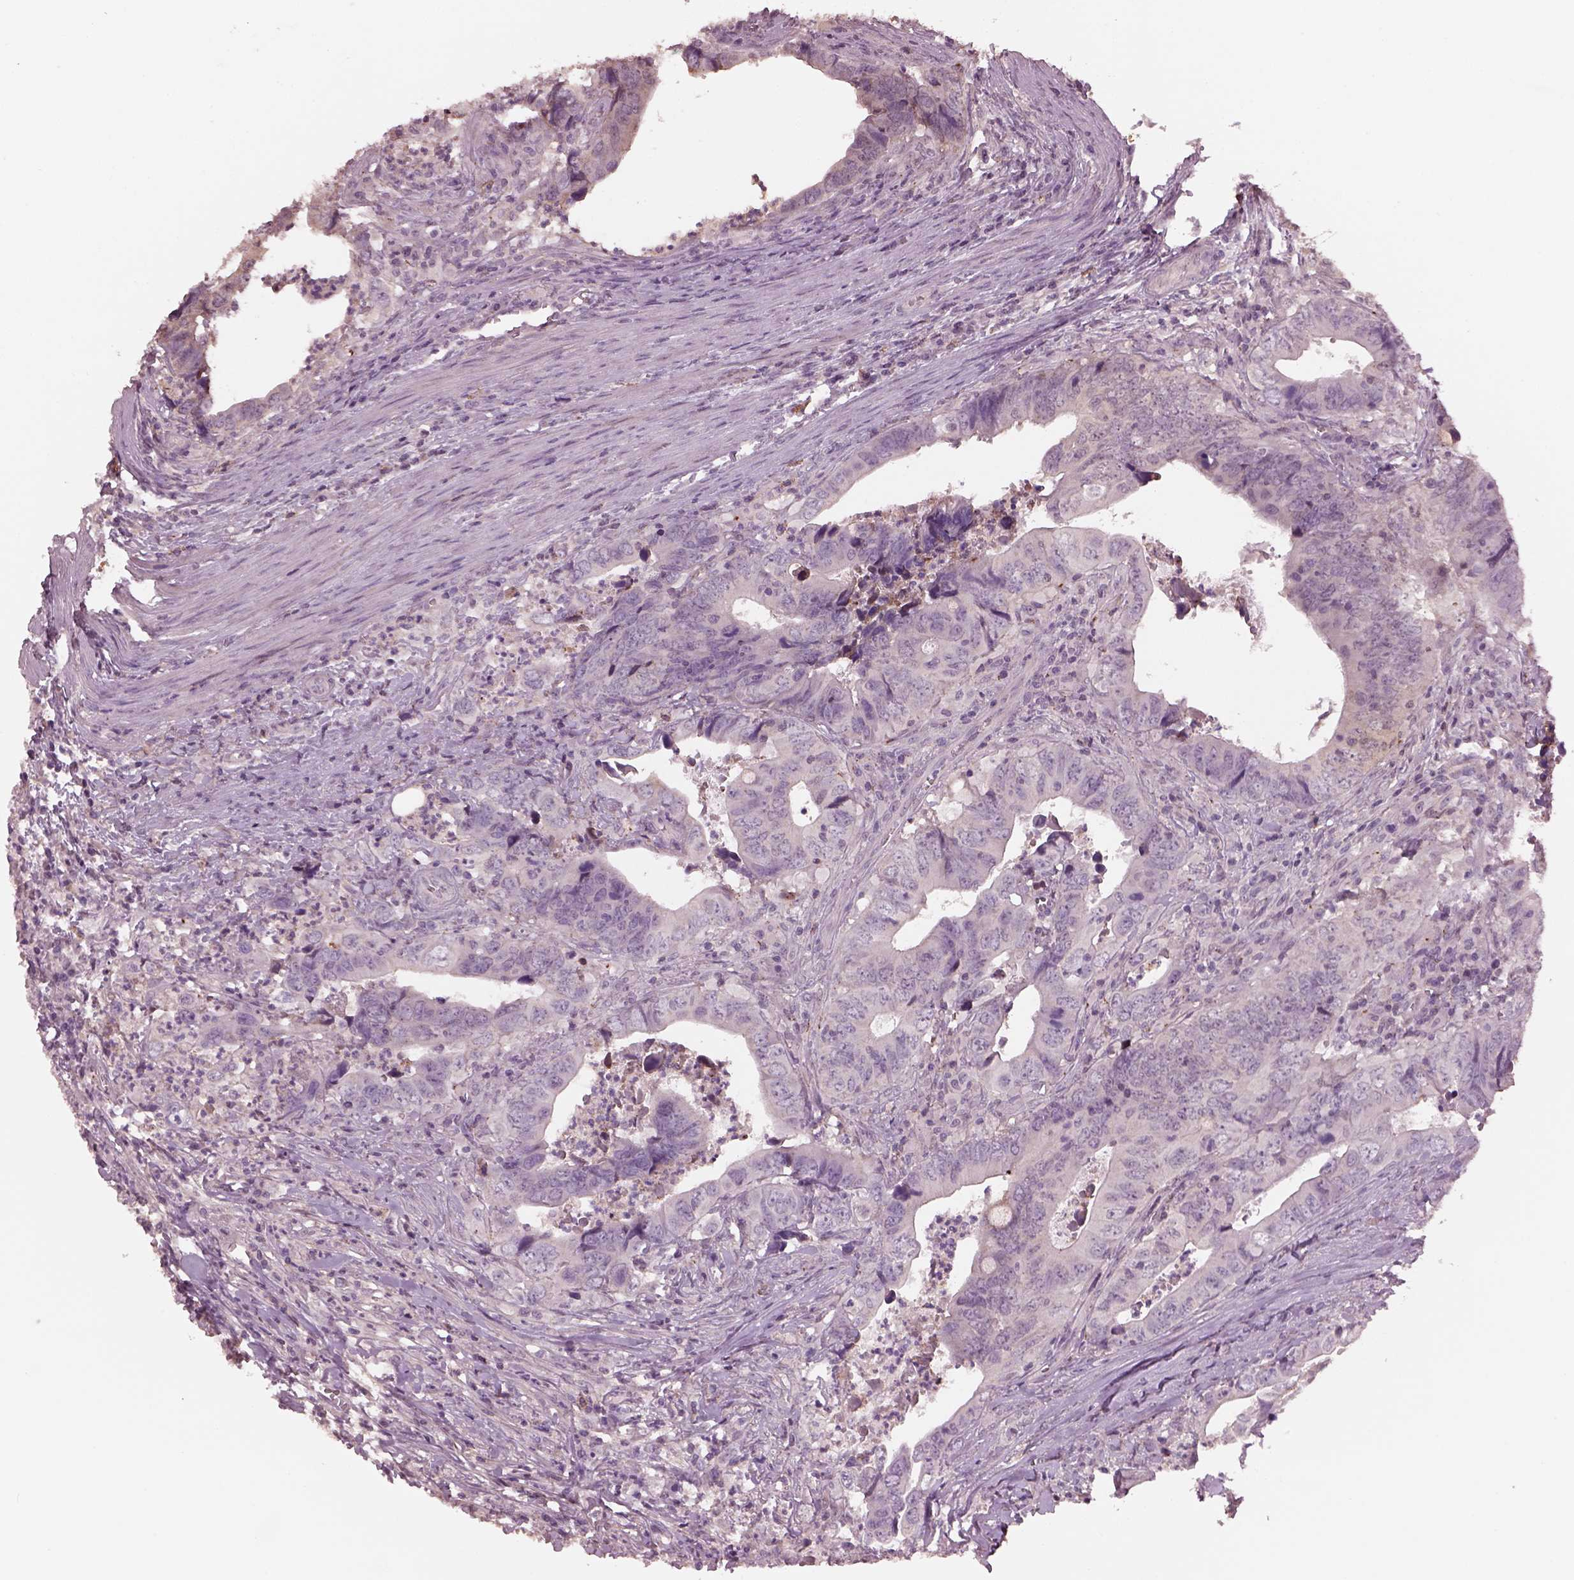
{"staining": {"intensity": "negative", "quantity": "none", "location": "none"}, "tissue": "colorectal cancer", "cell_type": "Tumor cells", "image_type": "cancer", "snomed": [{"axis": "morphology", "description": "Adenocarcinoma, NOS"}, {"axis": "topography", "description": "Colon"}], "caption": "An image of human colorectal cancer (adenocarcinoma) is negative for staining in tumor cells. Brightfield microscopy of IHC stained with DAB (brown) and hematoxylin (blue), captured at high magnification.", "gene": "SRI", "patient": {"sex": "female", "age": 82}}